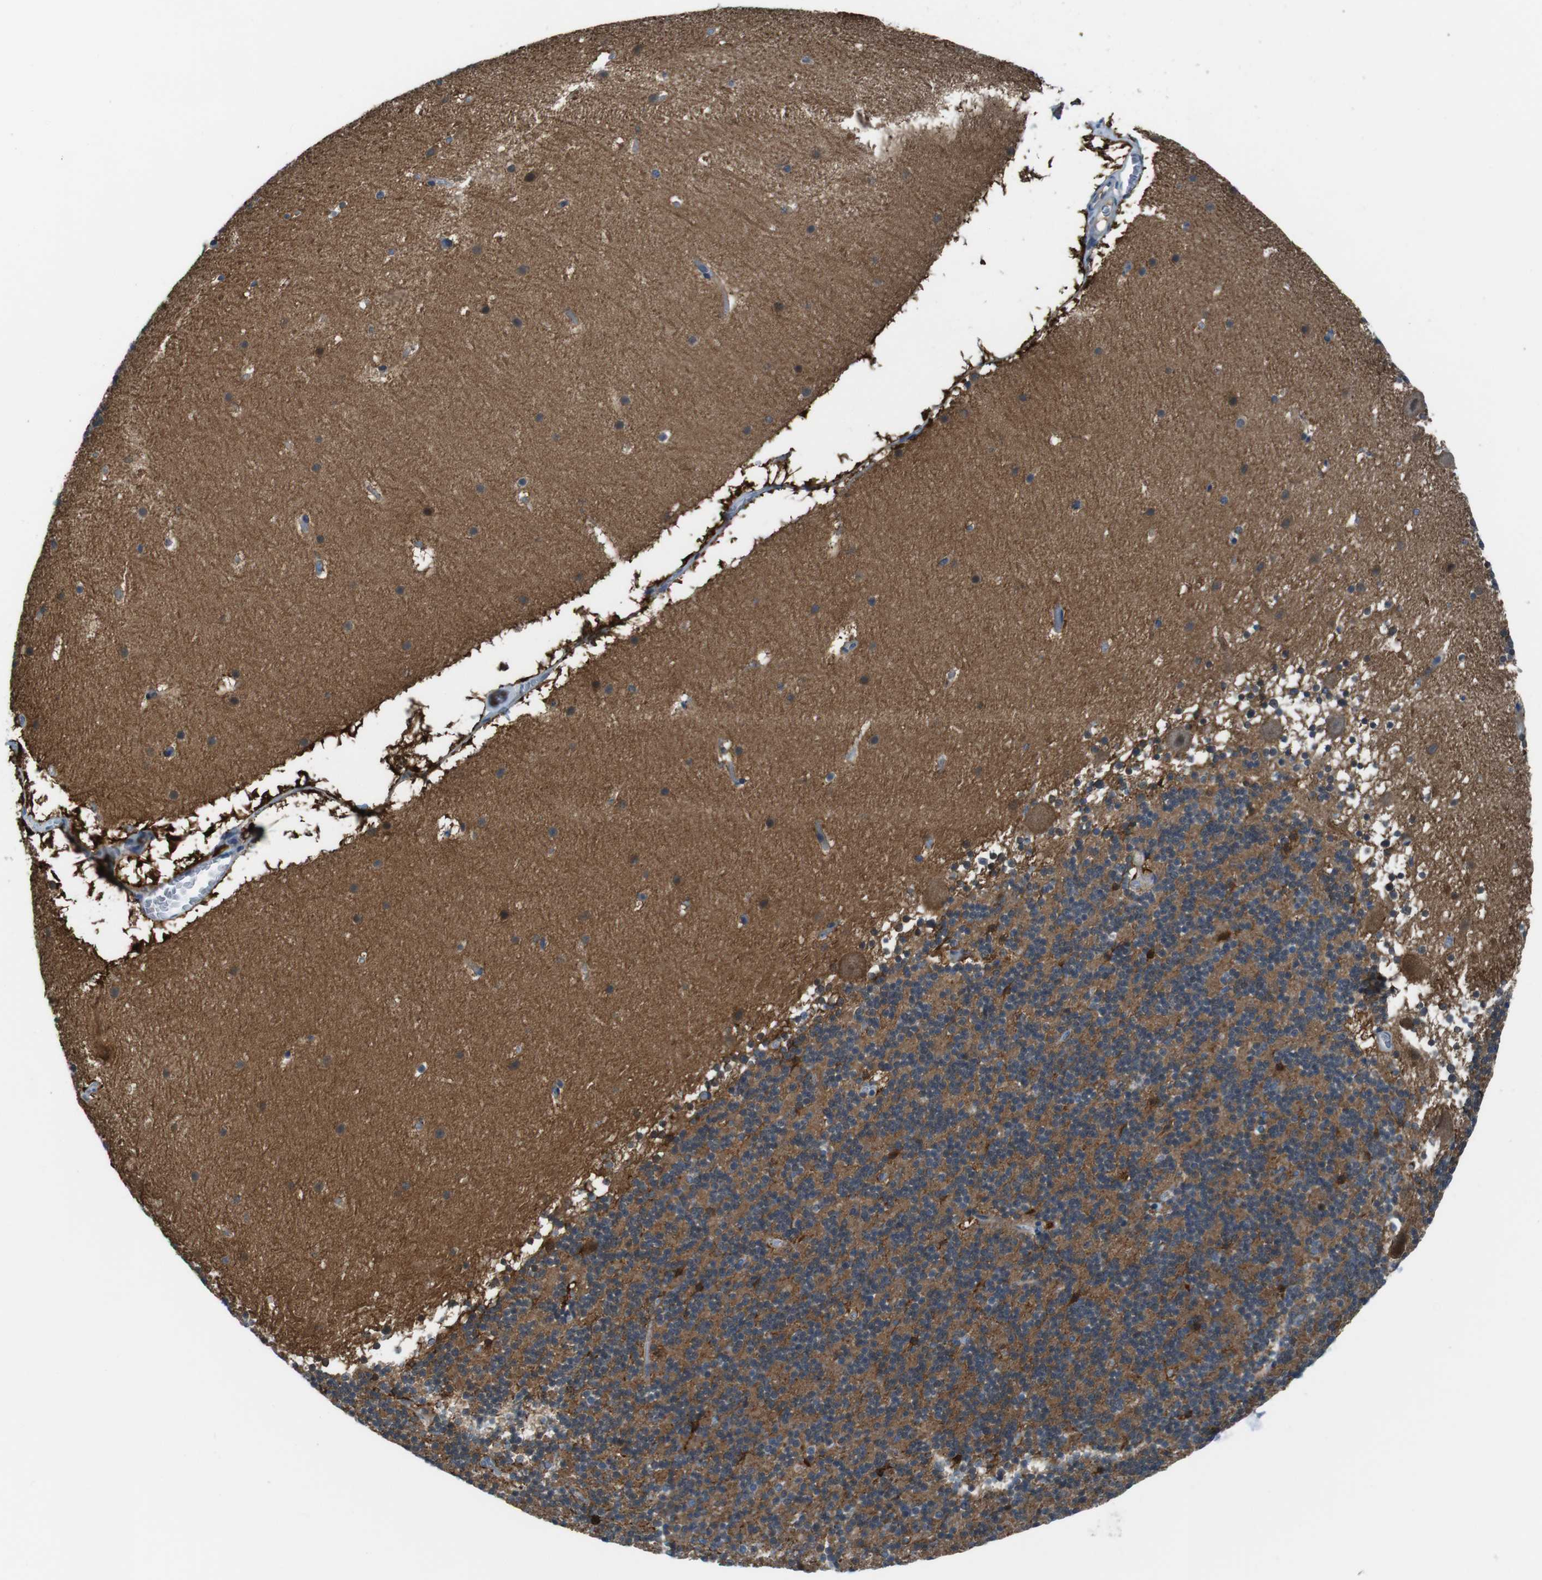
{"staining": {"intensity": "moderate", "quantity": ">75%", "location": "cytoplasmic/membranous"}, "tissue": "cerebellum", "cell_type": "Cells in granular layer", "image_type": "normal", "snomed": [{"axis": "morphology", "description": "Normal tissue, NOS"}, {"axis": "topography", "description": "Cerebellum"}], "caption": "Protein staining of benign cerebellum shows moderate cytoplasmic/membranous staining in approximately >75% of cells in granular layer.", "gene": "NANOS2", "patient": {"sex": "male", "age": 45}}